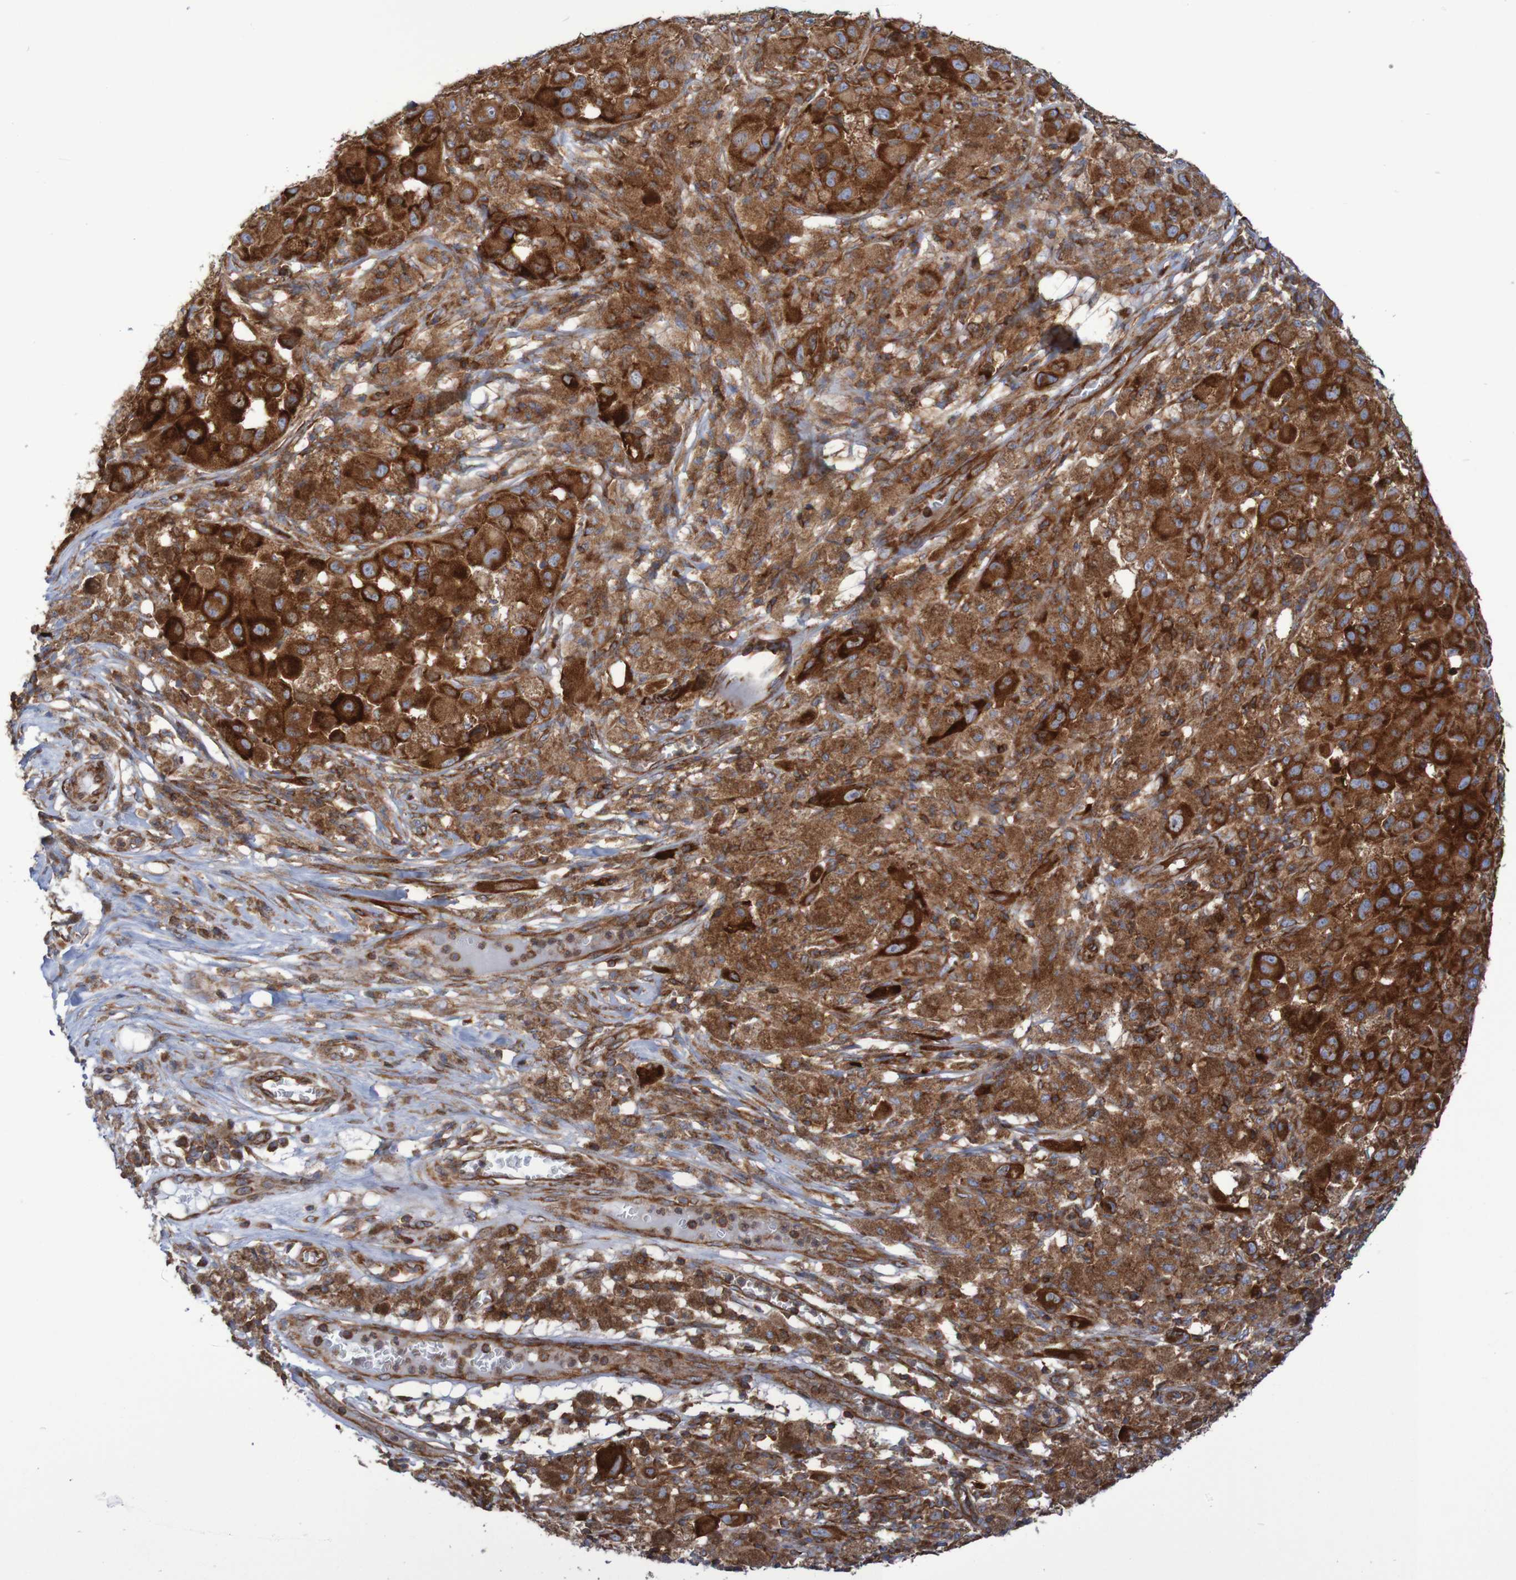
{"staining": {"intensity": "strong", "quantity": ">75%", "location": "cytoplasmic/membranous"}, "tissue": "melanoma", "cell_type": "Tumor cells", "image_type": "cancer", "snomed": [{"axis": "morphology", "description": "Malignant melanoma, NOS"}, {"axis": "topography", "description": "Skin"}], "caption": "Immunohistochemical staining of malignant melanoma demonstrates high levels of strong cytoplasmic/membranous protein expression in approximately >75% of tumor cells.", "gene": "FXR2", "patient": {"sex": "male", "age": 96}}